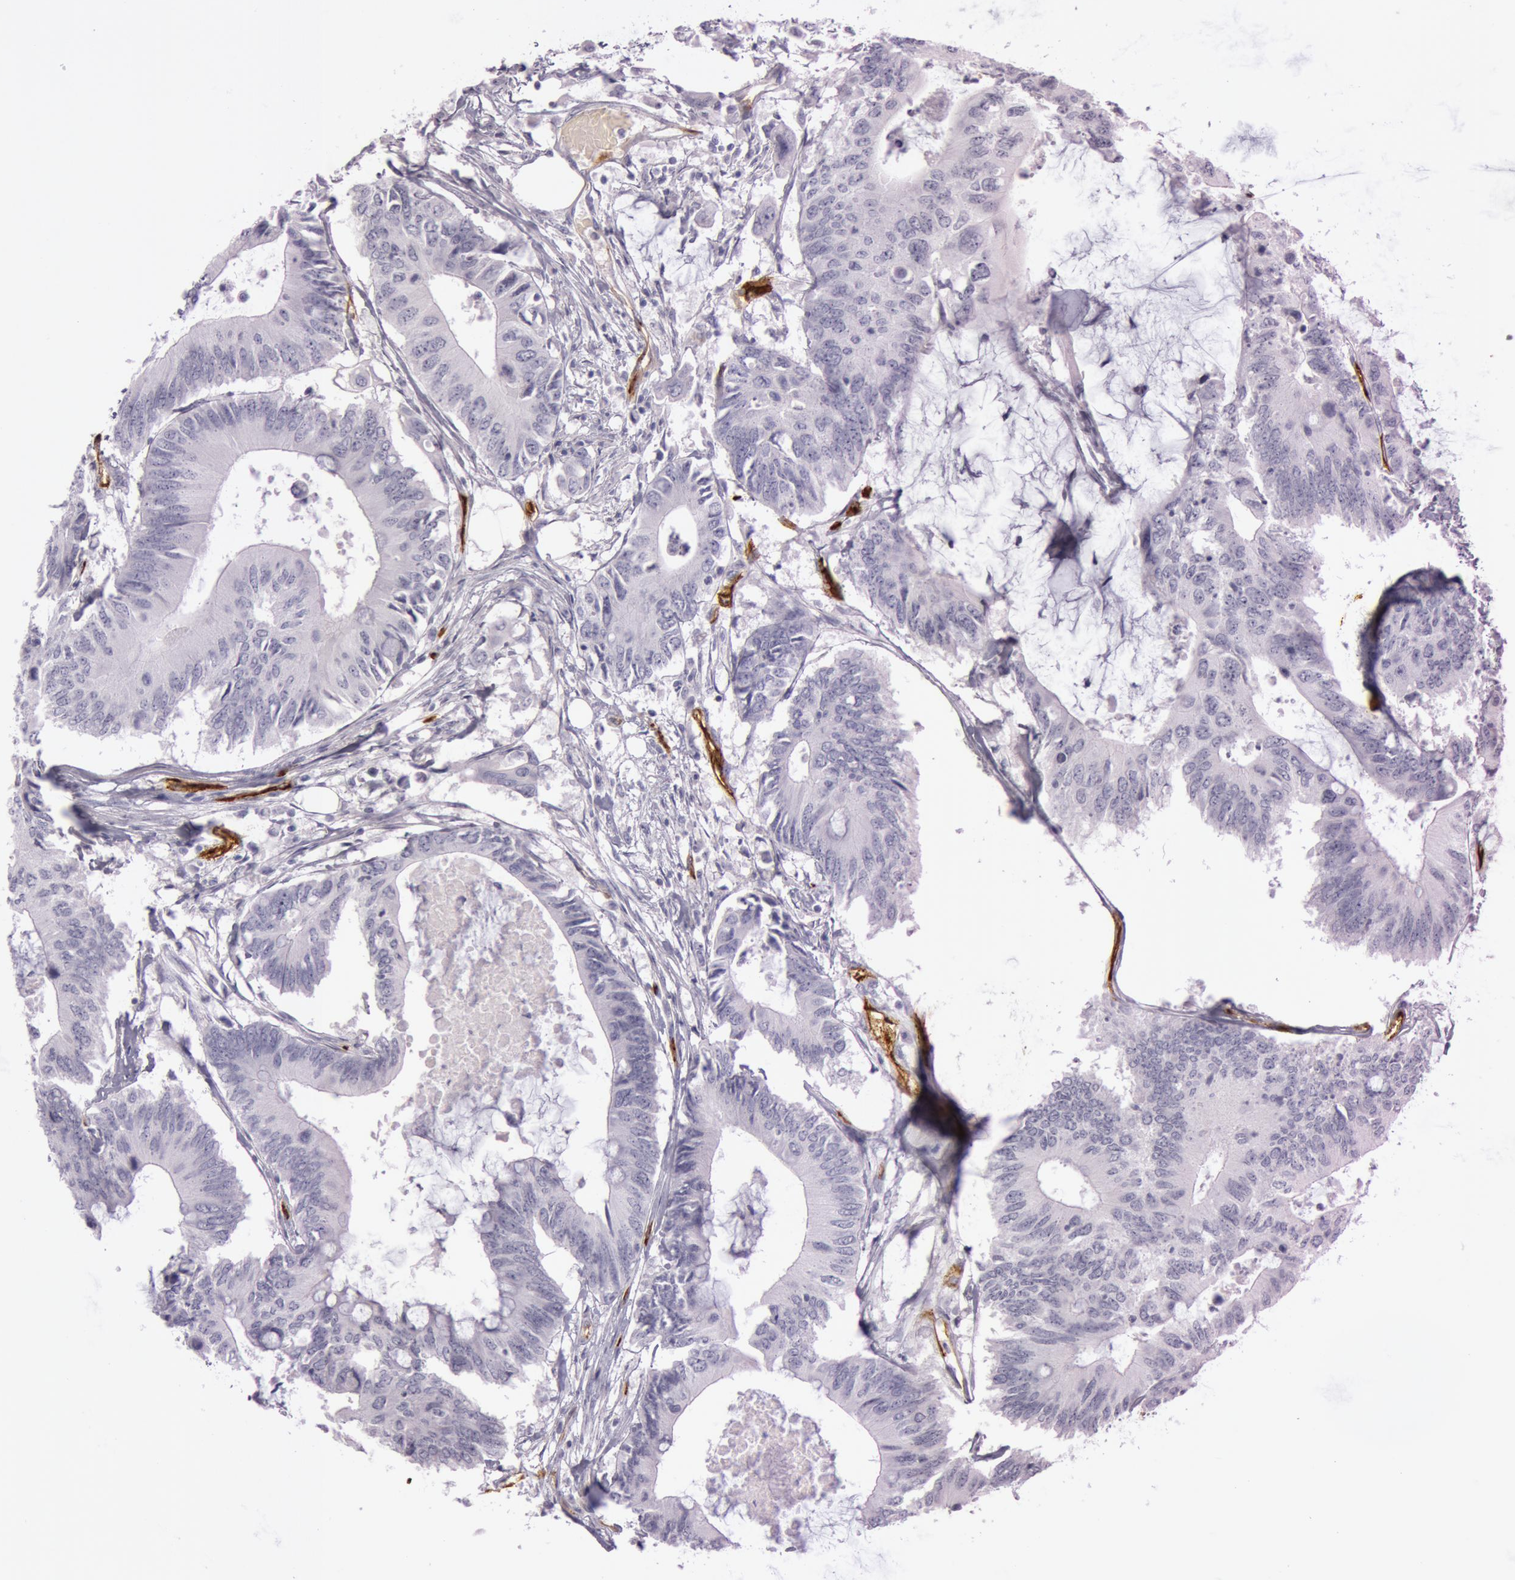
{"staining": {"intensity": "negative", "quantity": "none", "location": "none"}, "tissue": "colorectal cancer", "cell_type": "Tumor cells", "image_type": "cancer", "snomed": [{"axis": "morphology", "description": "Adenocarcinoma, NOS"}, {"axis": "topography", "description": "Colon"}], "caption": "Photomicrograph shows no protein staining in tumor cells of colorectal cancer (adenocarcinoma) tissue. (DAB IHC with hematoxylin counter stain).", "gene": "FOLH1", "patient": {"sex": "male", "age": 71}}